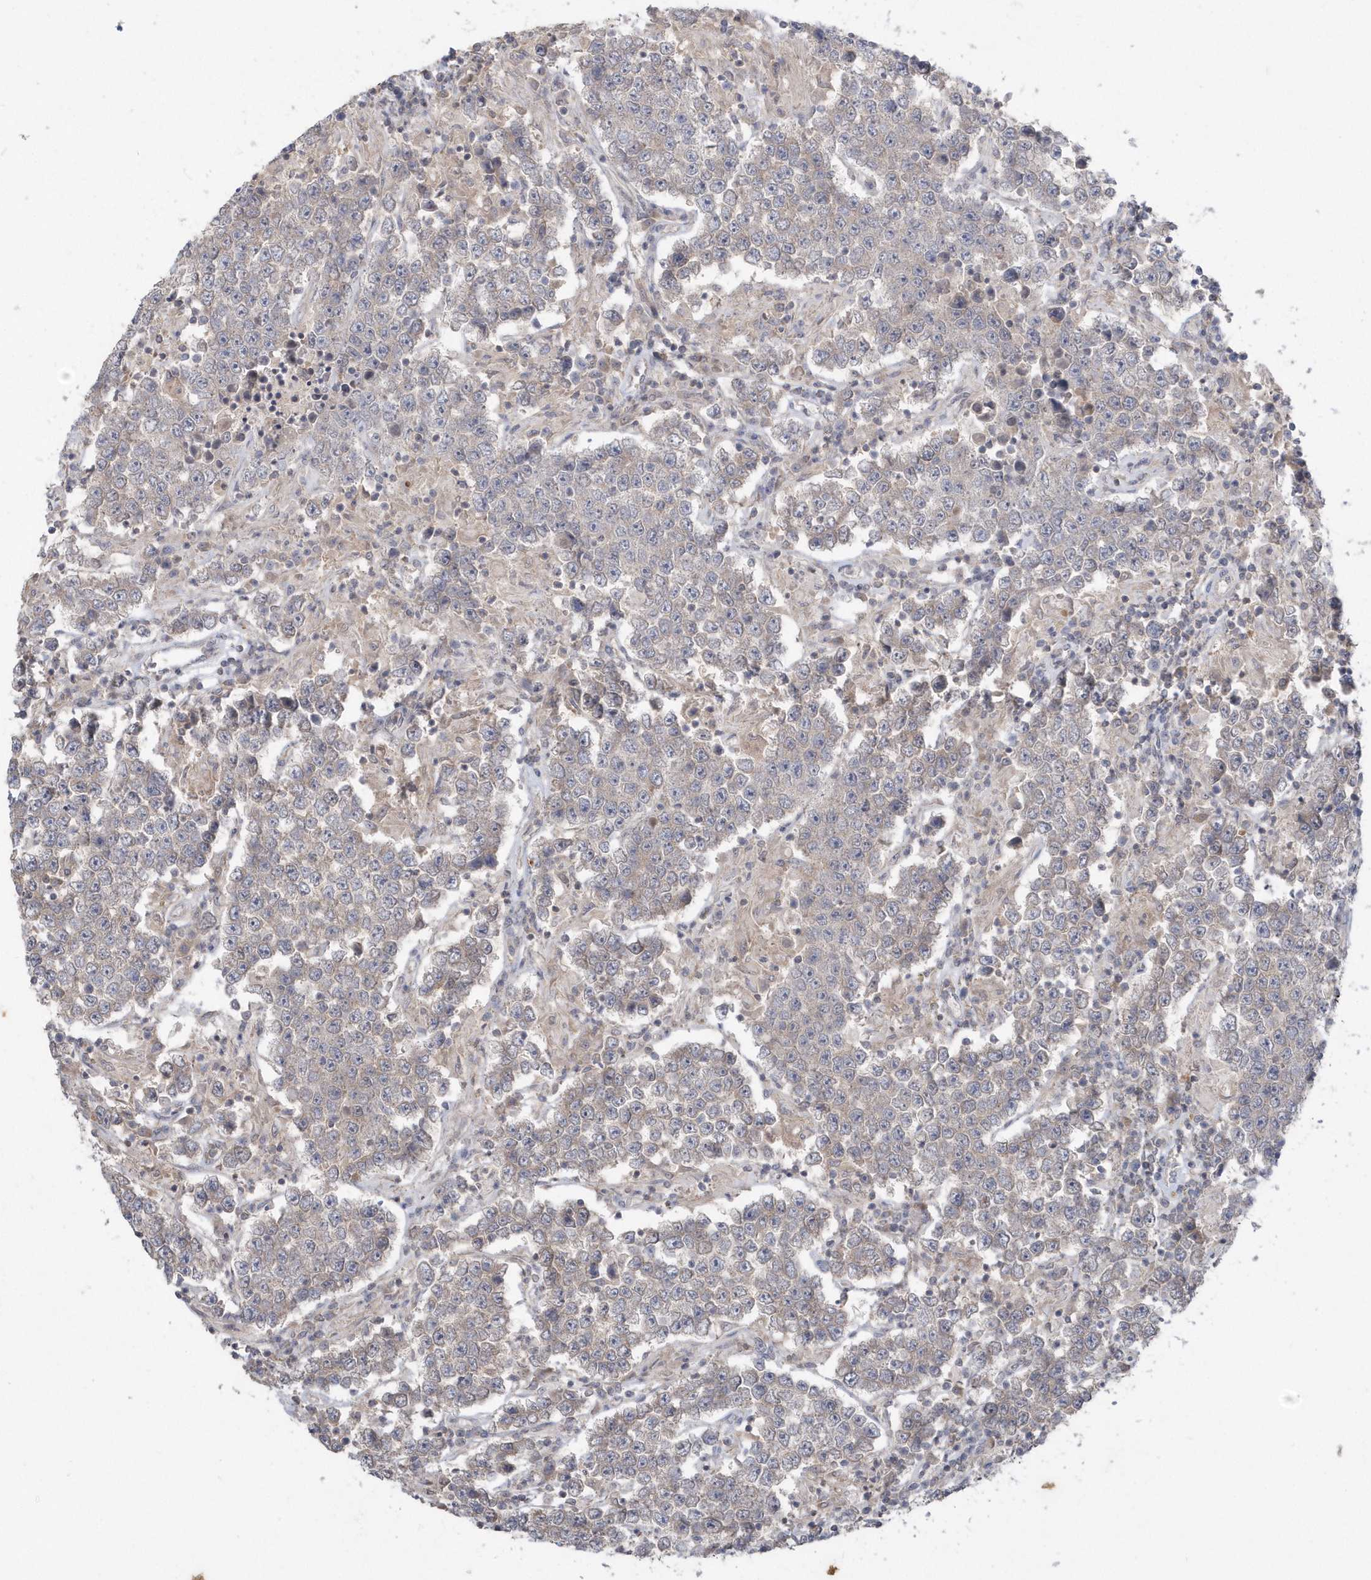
{"staining": {"intensity": "weak", "quantity": "25%-75%", "location": "cytoplasmic/membranous"}, "tissue": "testis cancer", "cell_type": "Tumor cells", "image_type": "cancer", "snomed": [{"axis": "morphology", "description": "Normal tissue, NOS"}, {"axis": "morphology", "description": "Urothelial carcinoma, High grade"}, {"axis": "morphology", "description": "Seminoma, NOS"}, {"axis": "morphology", "description": "Carcinoma, Embryonal, NOS"}, {"axis": "topography", "description": "Urinary bladder"}, {"axis": "topography", "description": "Testis"}], "caption": "This is an image of IHC staining of embryonal carcinoma (testis), which shows weak expression in the cytoplasmic/membranous of tumor cells.", "gene": "AKR7A2", "patient": {"sex": "male", "age": 41}}